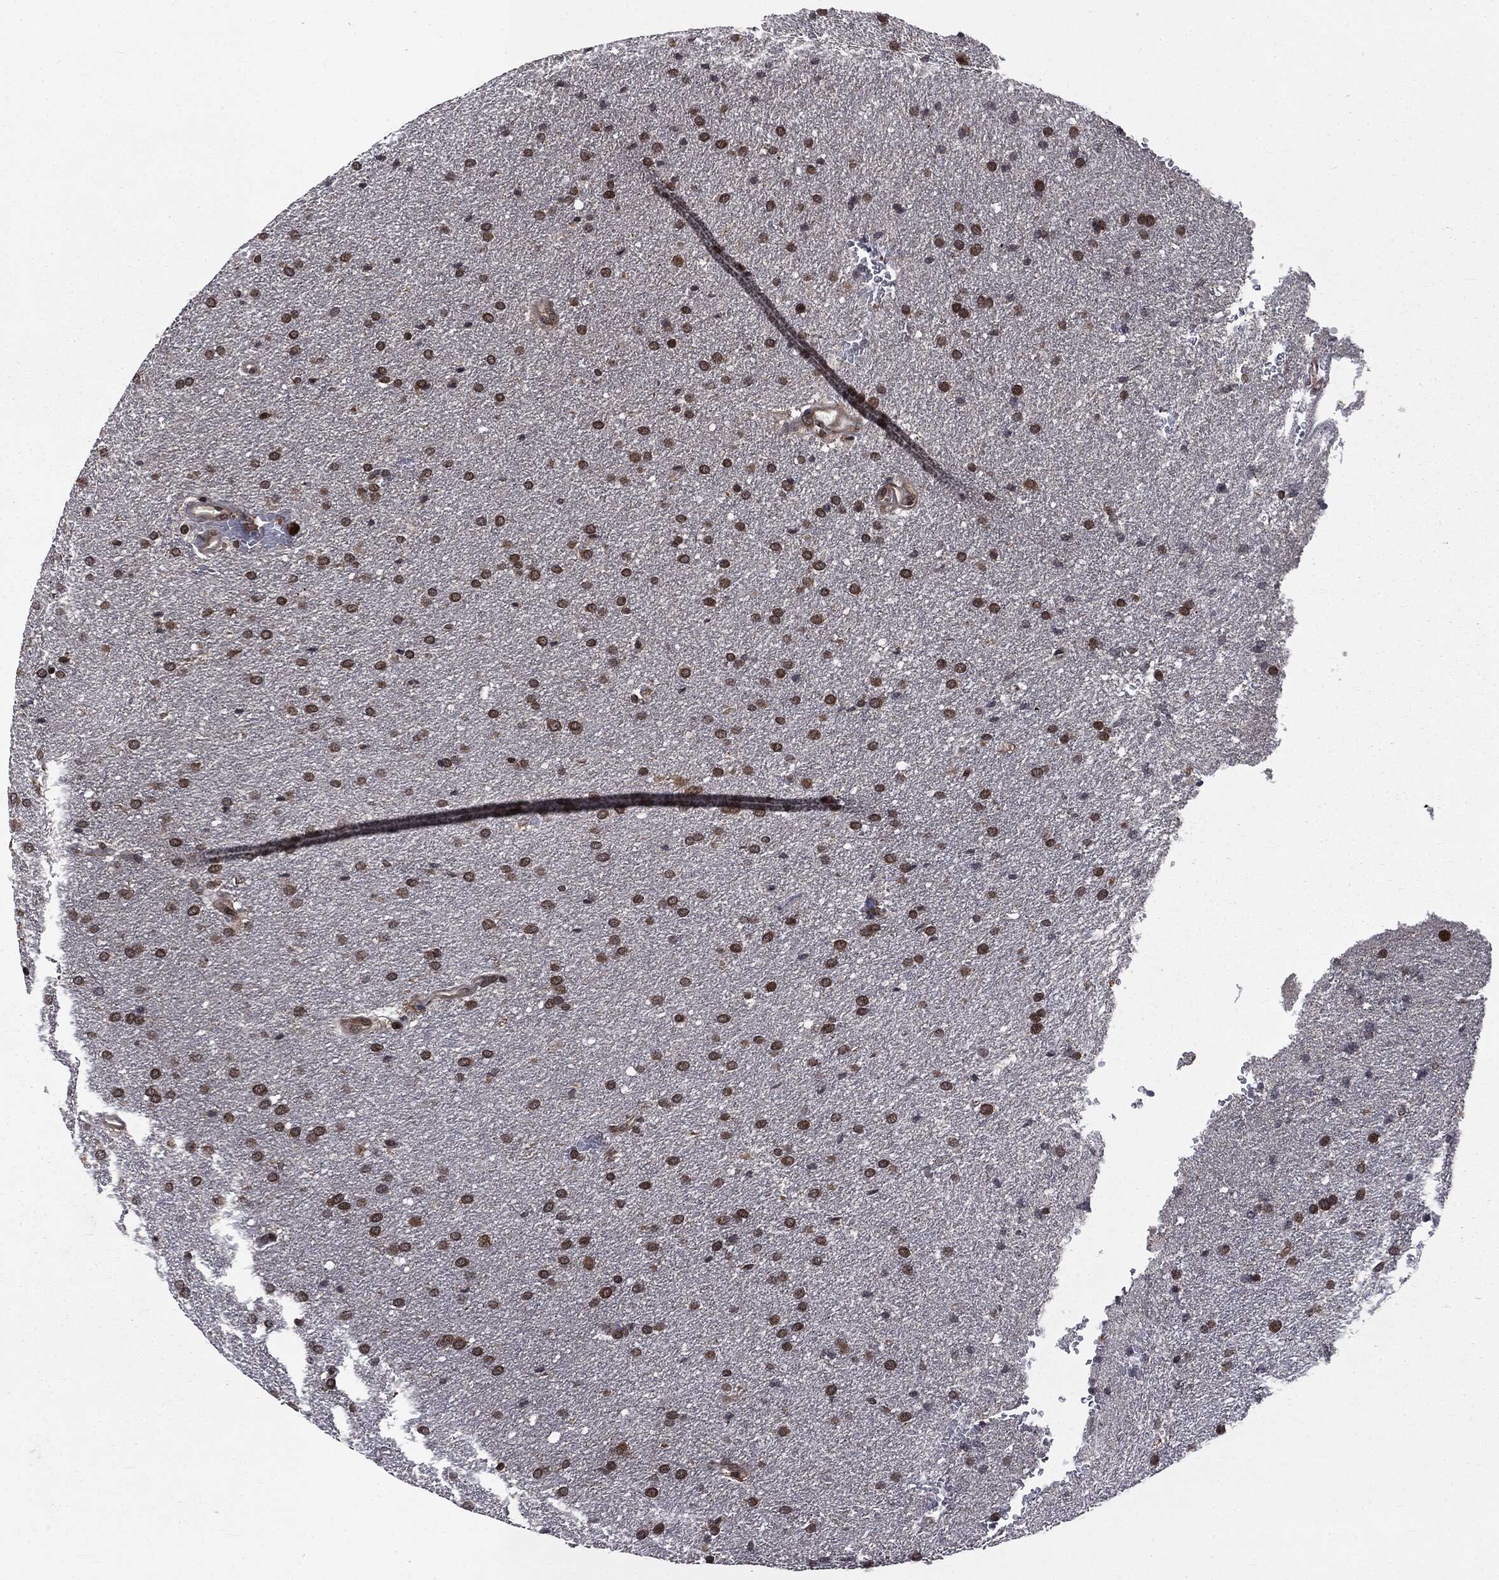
{"staining": {"intensity": "strong", "quantity": "25%-75%", "location": "cytoplasmic/membranous"}, "tissue": "glioma", "cell_type": "Tumor cells", "image_type": "cancer", "snomed": [{"axis": "morphology", "description": "Glioma, malignant, Low grade"}, {"axis": "topography", "description": "Brain"}], "caption": "Immunohistochemistry (IHC) of human malignant low-grade glioma reveals high levels of strong cytoplasmic/membranous staining in approximately 25%-75% of tumor cells.", "gene": "STAU2", "patient": {"sex": "female", "age": 37}}